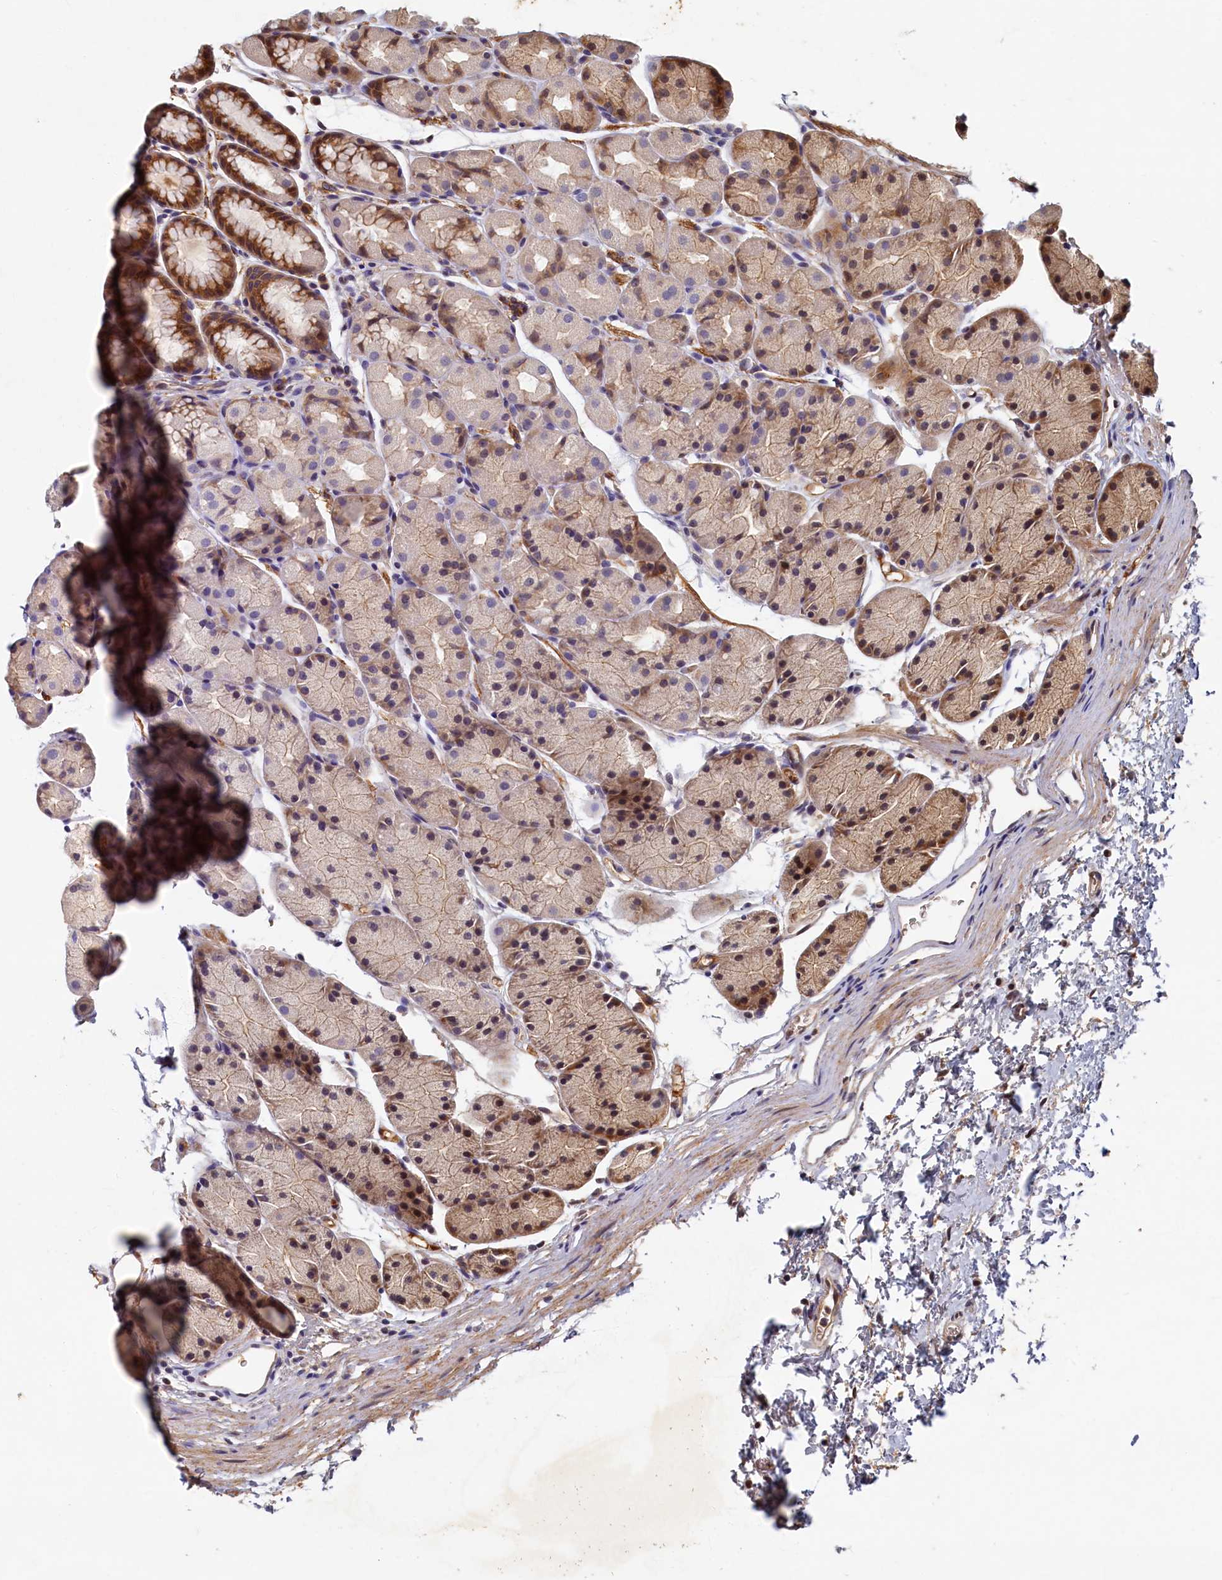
{"staining": {"intensity": "moderate", "quantity": "25%-75%", "location": "cytoplasmic/membranous"}, "tissue": "stomach", "cell_type": "Glandular cells", "image_type": "normal", "snomed": [{"axis": "morphology", "description": "Normal tissue, NOS"}, {"axis": "topography", "description": "Stomach, upper"}, {"axis": "topography", "description": "Stomach"}], "caption": "The image exhibits staining of benign stomach, revealing moderate cytoplasmic/membranous protein expression (brown color) within glandular cells. Nuclei are stained in blue.", "gene": "LCMT2", "patient": {"sex": "male", "age": 47}}